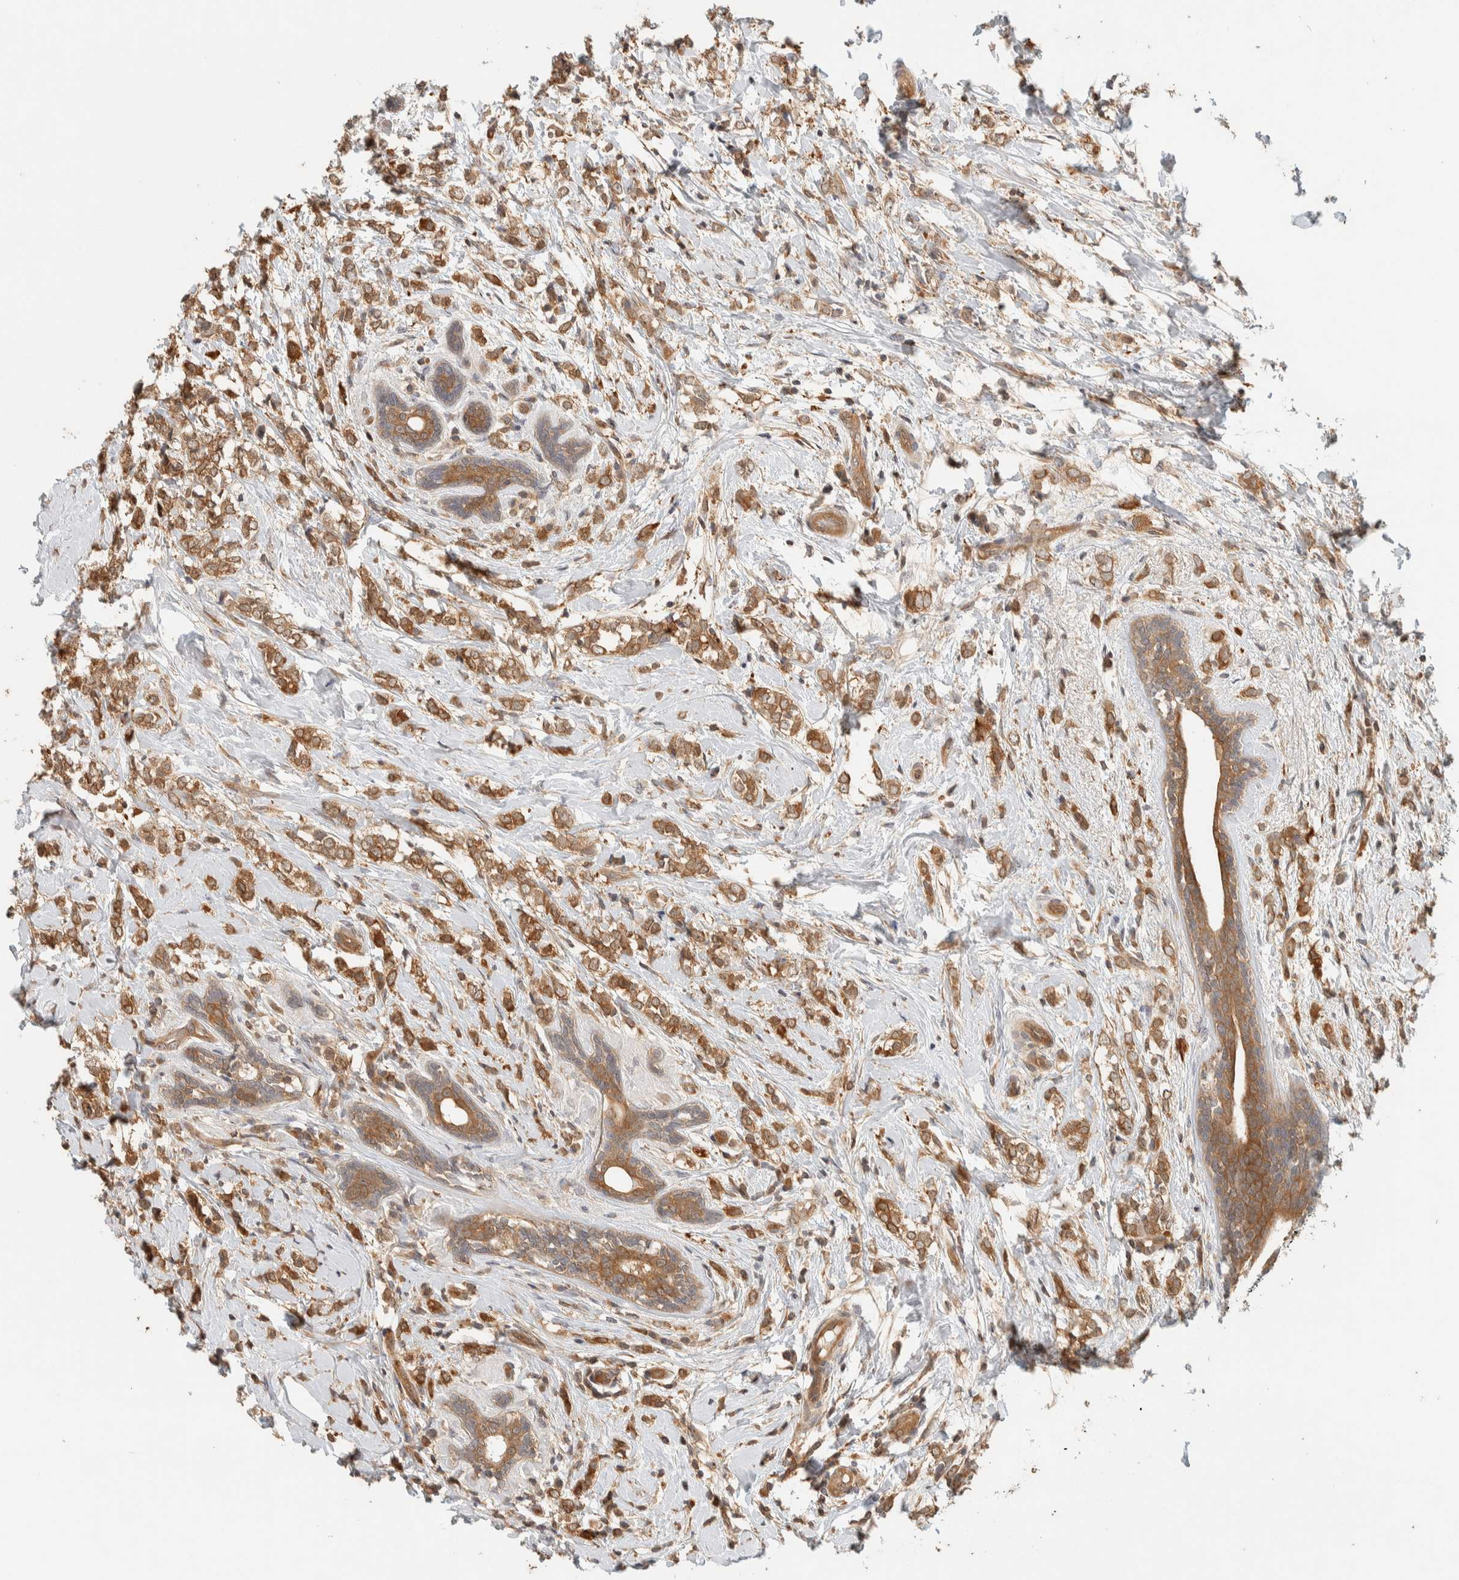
{"staining": {"intensity": "moderate", "quantity": ">75%", "location": "cytoplasmic/membranous"}, "tissue": "breast cancer", "cell_type": "Tumor cells", "image_type": "cancer", "snomed": [{"axis": "morphology", "description": "Normal tissue, NOS"}, {"axis": "morphology", "description": "Lobular carcinoma"}, {"axis": "topography", "description": "Breast"}], "caption": "Lobular carcinoma (breast) was stained to show a protein in brown. There is medium levels of moderate cytoplasmic/membranous positivity in about >75% of tumor cells. (Brightfield microscopy of DAB IHC at high magnification).", "gene": "ADSS2", "patient": {"sex": "female", "age": 47}}